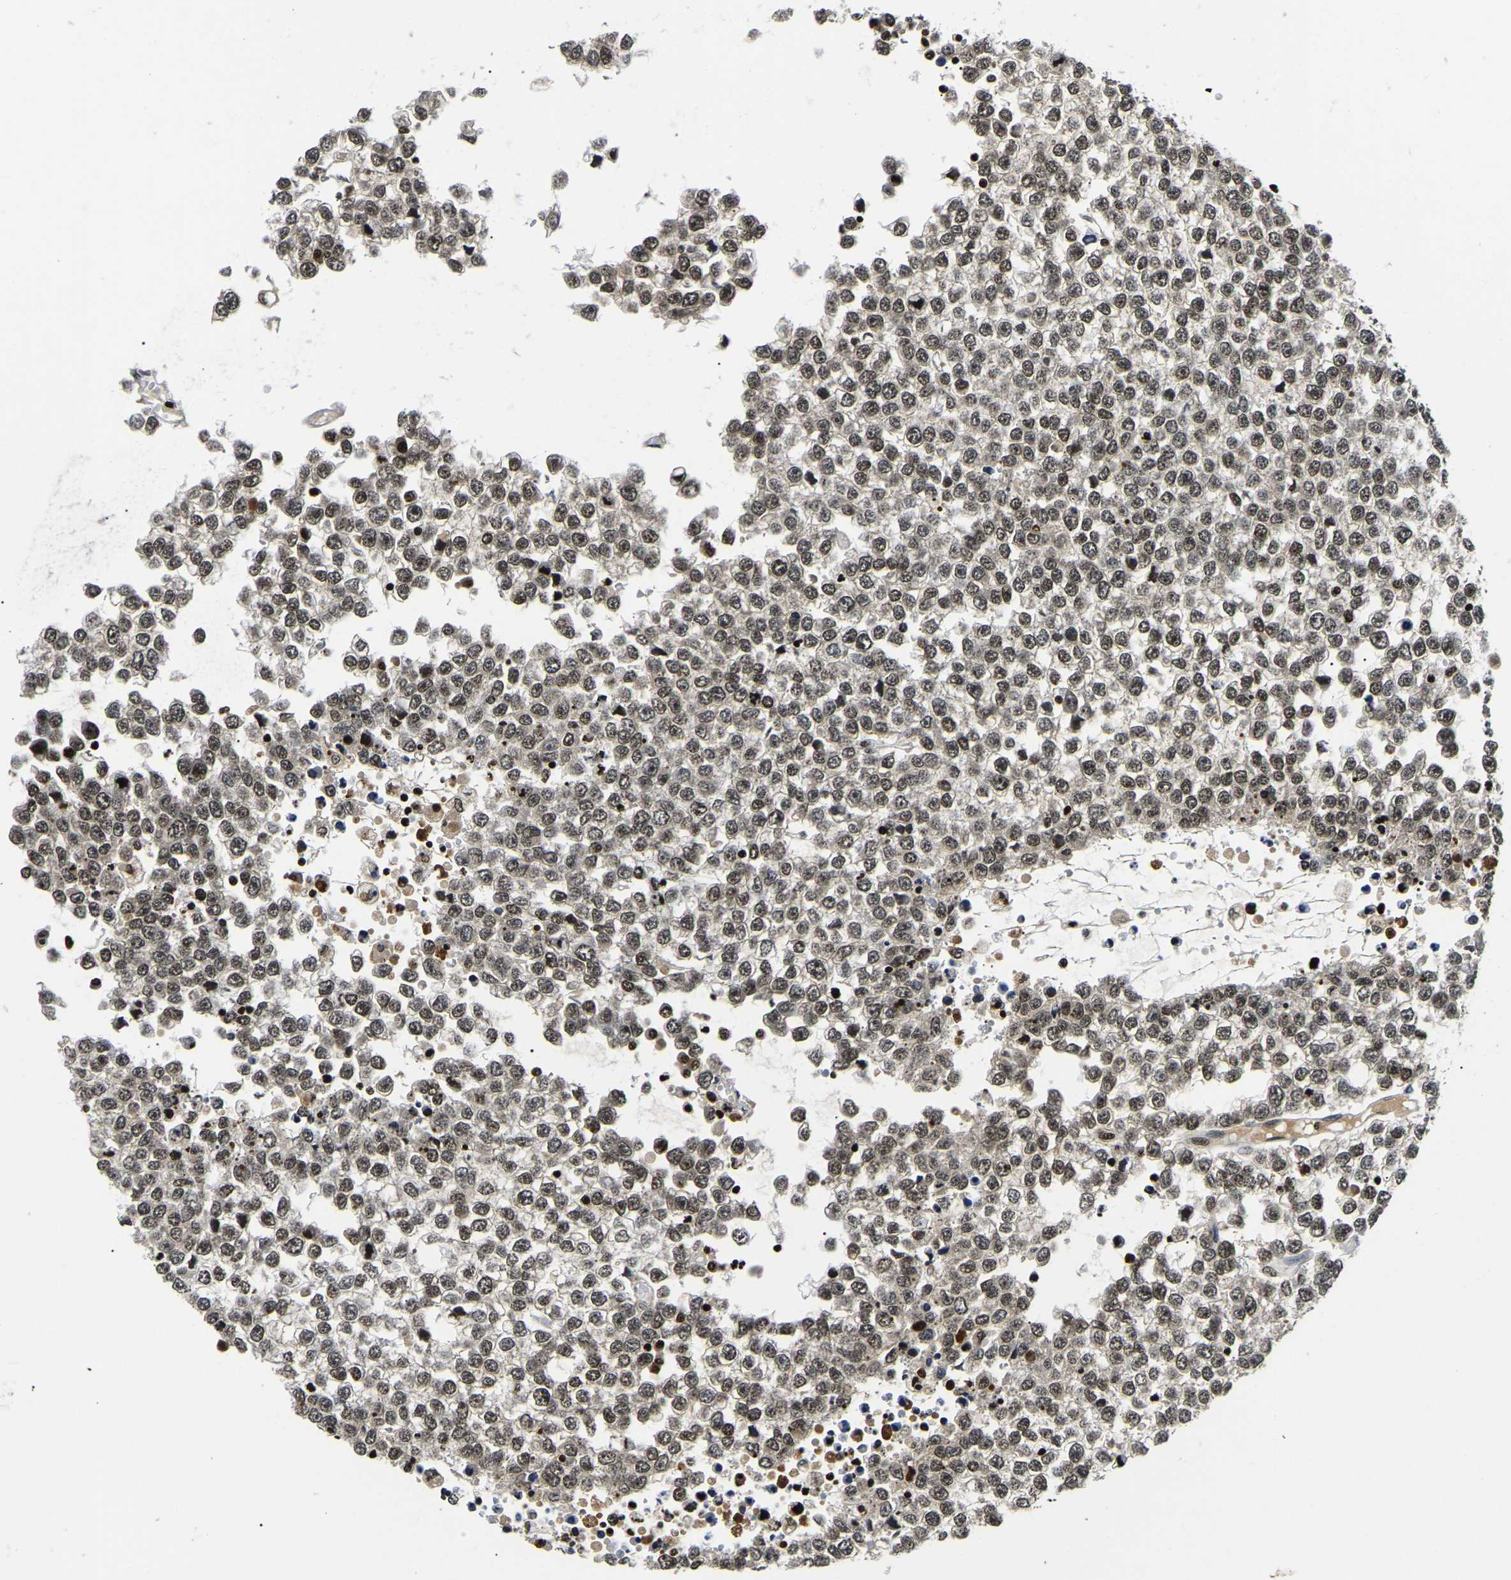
{"staining": {"intensity": "weak", "quantity": ">75%", "location": "nuclear"}, "tissue": "testis cancer", "cell_type": "Tumor cells", "image_type": "cancer", "snomed": [{"axis": "morphology", "description": "Seminoma, NOS"}, {"axis": "topography", "description": "Testis"}], "caption": "Testis cancer (seminoma) stained for a protein (brown) exhibits weak nuclear positive expression in approximately >75% of tumor cells.", "gene": "LRRC61", "patient": {"sex": "male", "age": 65}}